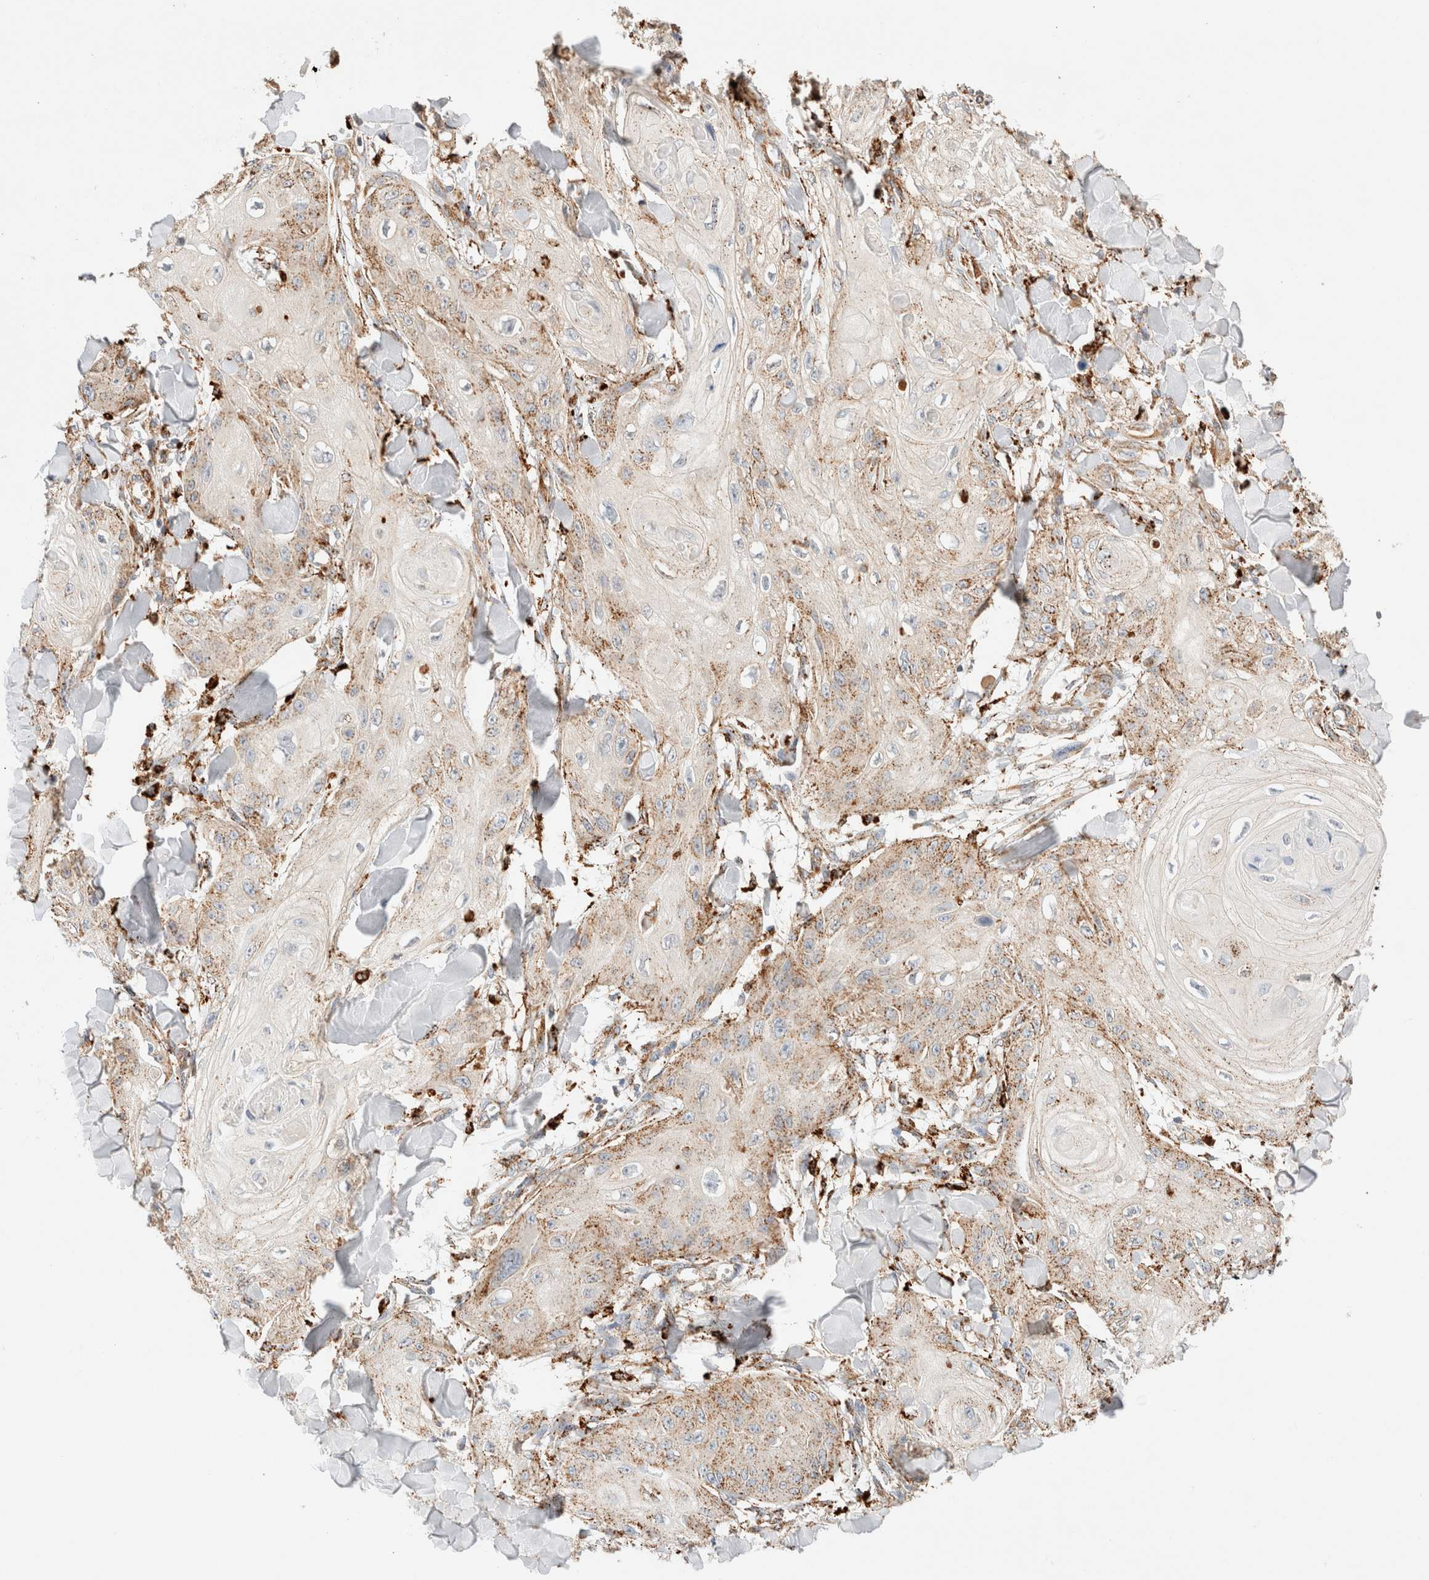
{"staining": {"intensity": "moderate", "quantity": ">75%", "location": "cytoplasmic/membranous"}, "tissue": "skin cancer", "cell_type": "Tumor cells", "image_type": "cancer", "snomed": [{"axis": "morphology", "description": "Squamous cell carcinoma, NOS"}, {"axis": "topography", "description": "Skin"}], "caption": "Immunohistochemistry photomicrograph of skin squamous cell carcinoma stained for a protein (brown), which shows medium levels of moderate cytoplasmic/membranous positivity in approximately >75% of tumor cells.", "gene": "RABEPK", "patient": {"sex": "male", "age": 74}}